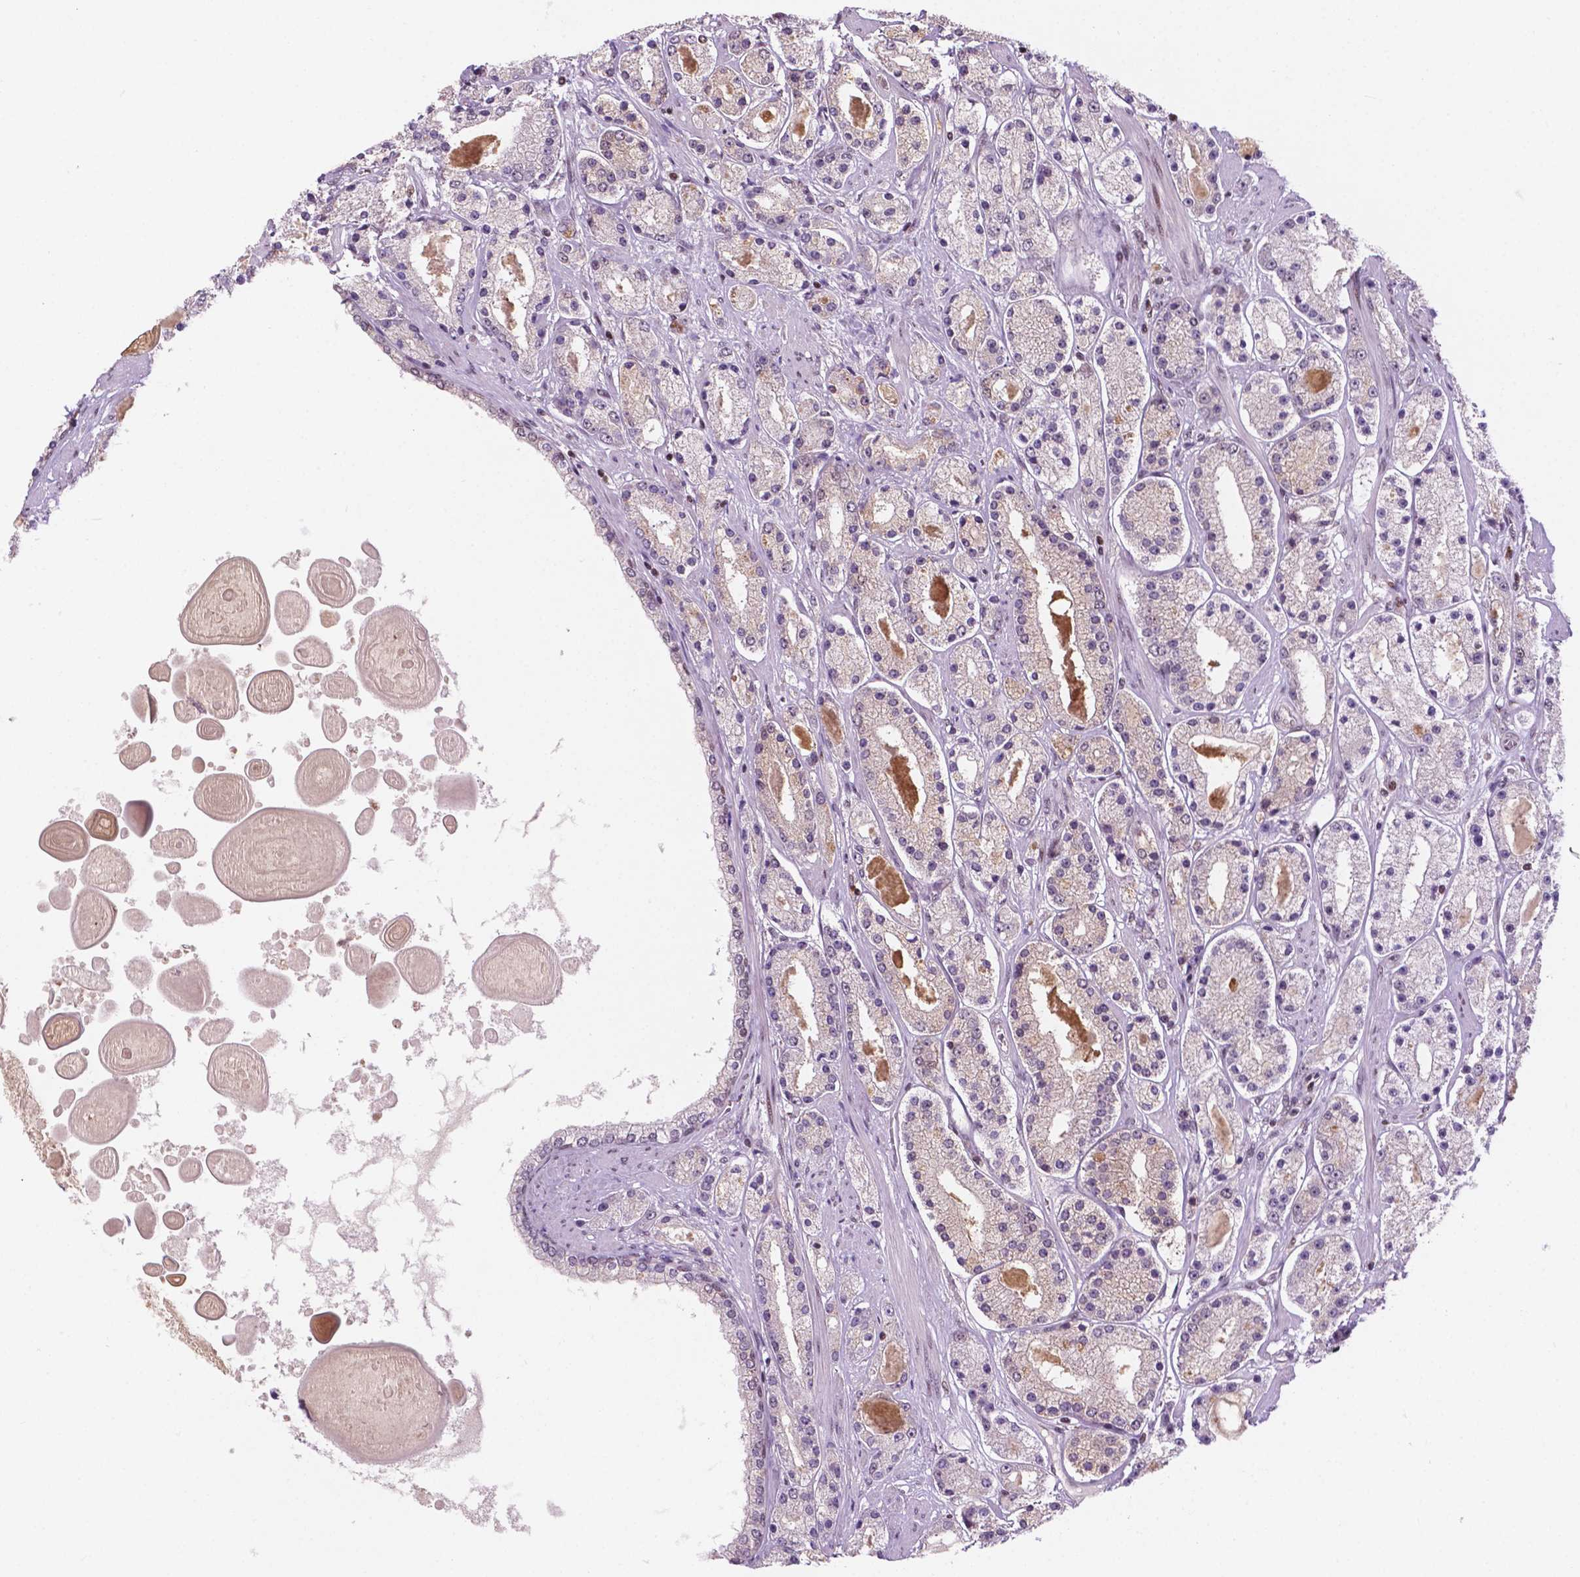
{"staining": {"intensity": "negative", "quantity": "none", "location": "none"}, "tissue": "prostate cancer", "cell_type": "Tumor cells", "image_type": "cancer", "snomed": [{"axis": "morphology", "description": "Adenocarcinoma, High grade"}, {"axis": "topography", "description": "Prostate"}], "caption": "An image of prostate cancer stained for a protein shows no brown staining in tumor cells.", "gene": "PER2", "patient": {"sex": "male", "age": 67}}